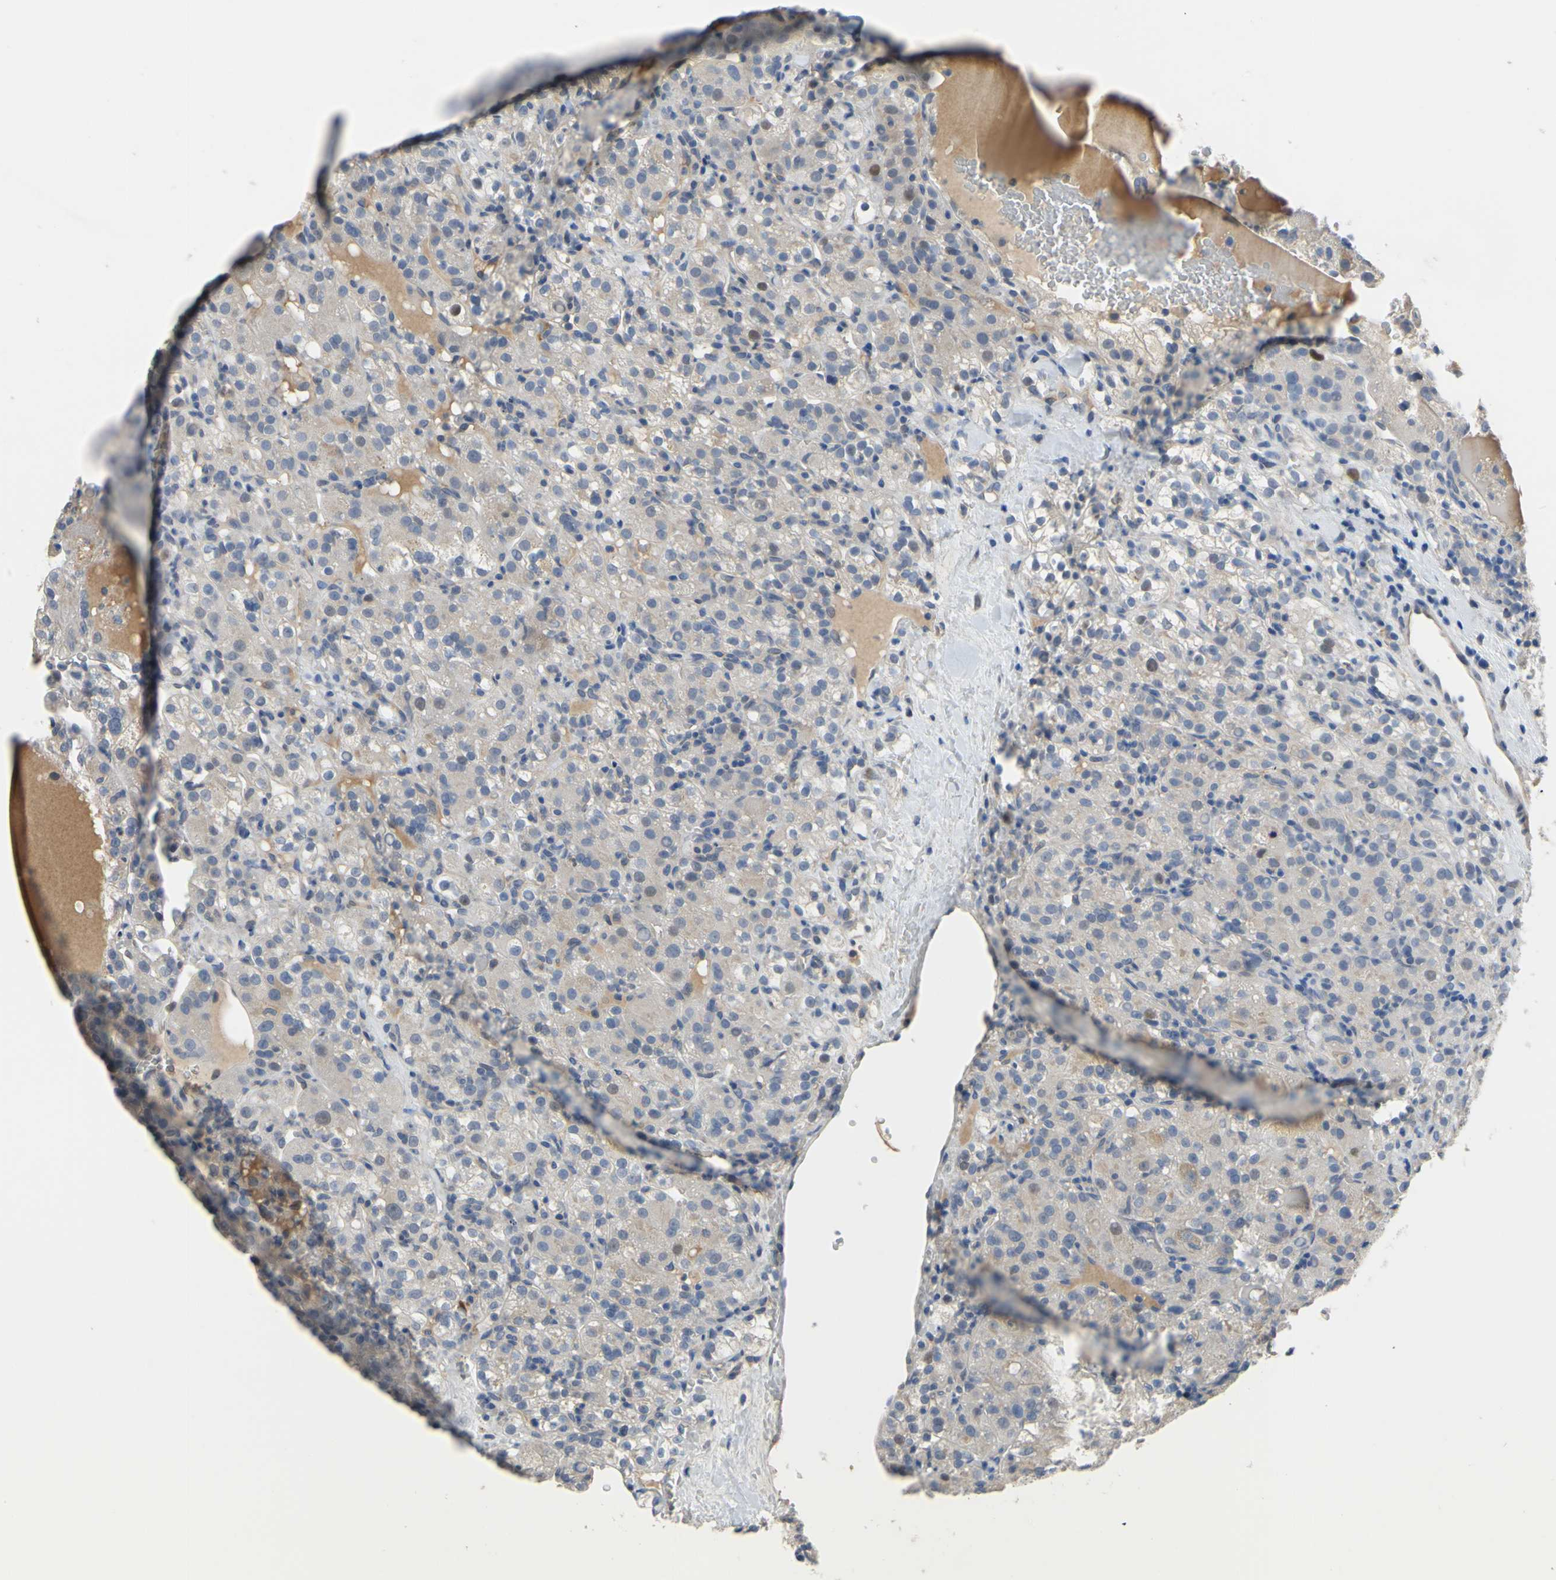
{"staining": {"intensity": "negative", "quantity": "none", "location": "none"}, "tissue": "renal cancer", "cell_type": "Tumor cells", "image_type": "cancer", "snomed": [{"axis": "morphology", "description": "Normal tissue, NOS"}, {"axis": "morphology", "description": "Adenocarcinoma, NOS"}, {"axis": "topography", "description": "Kidney"}], "caption": "Immunohistochemistry of human renal adenocarcinoma displays no staining in tumor cells.", "gene": "LHX9", "patient": {"sex": "male", "age": 61}}